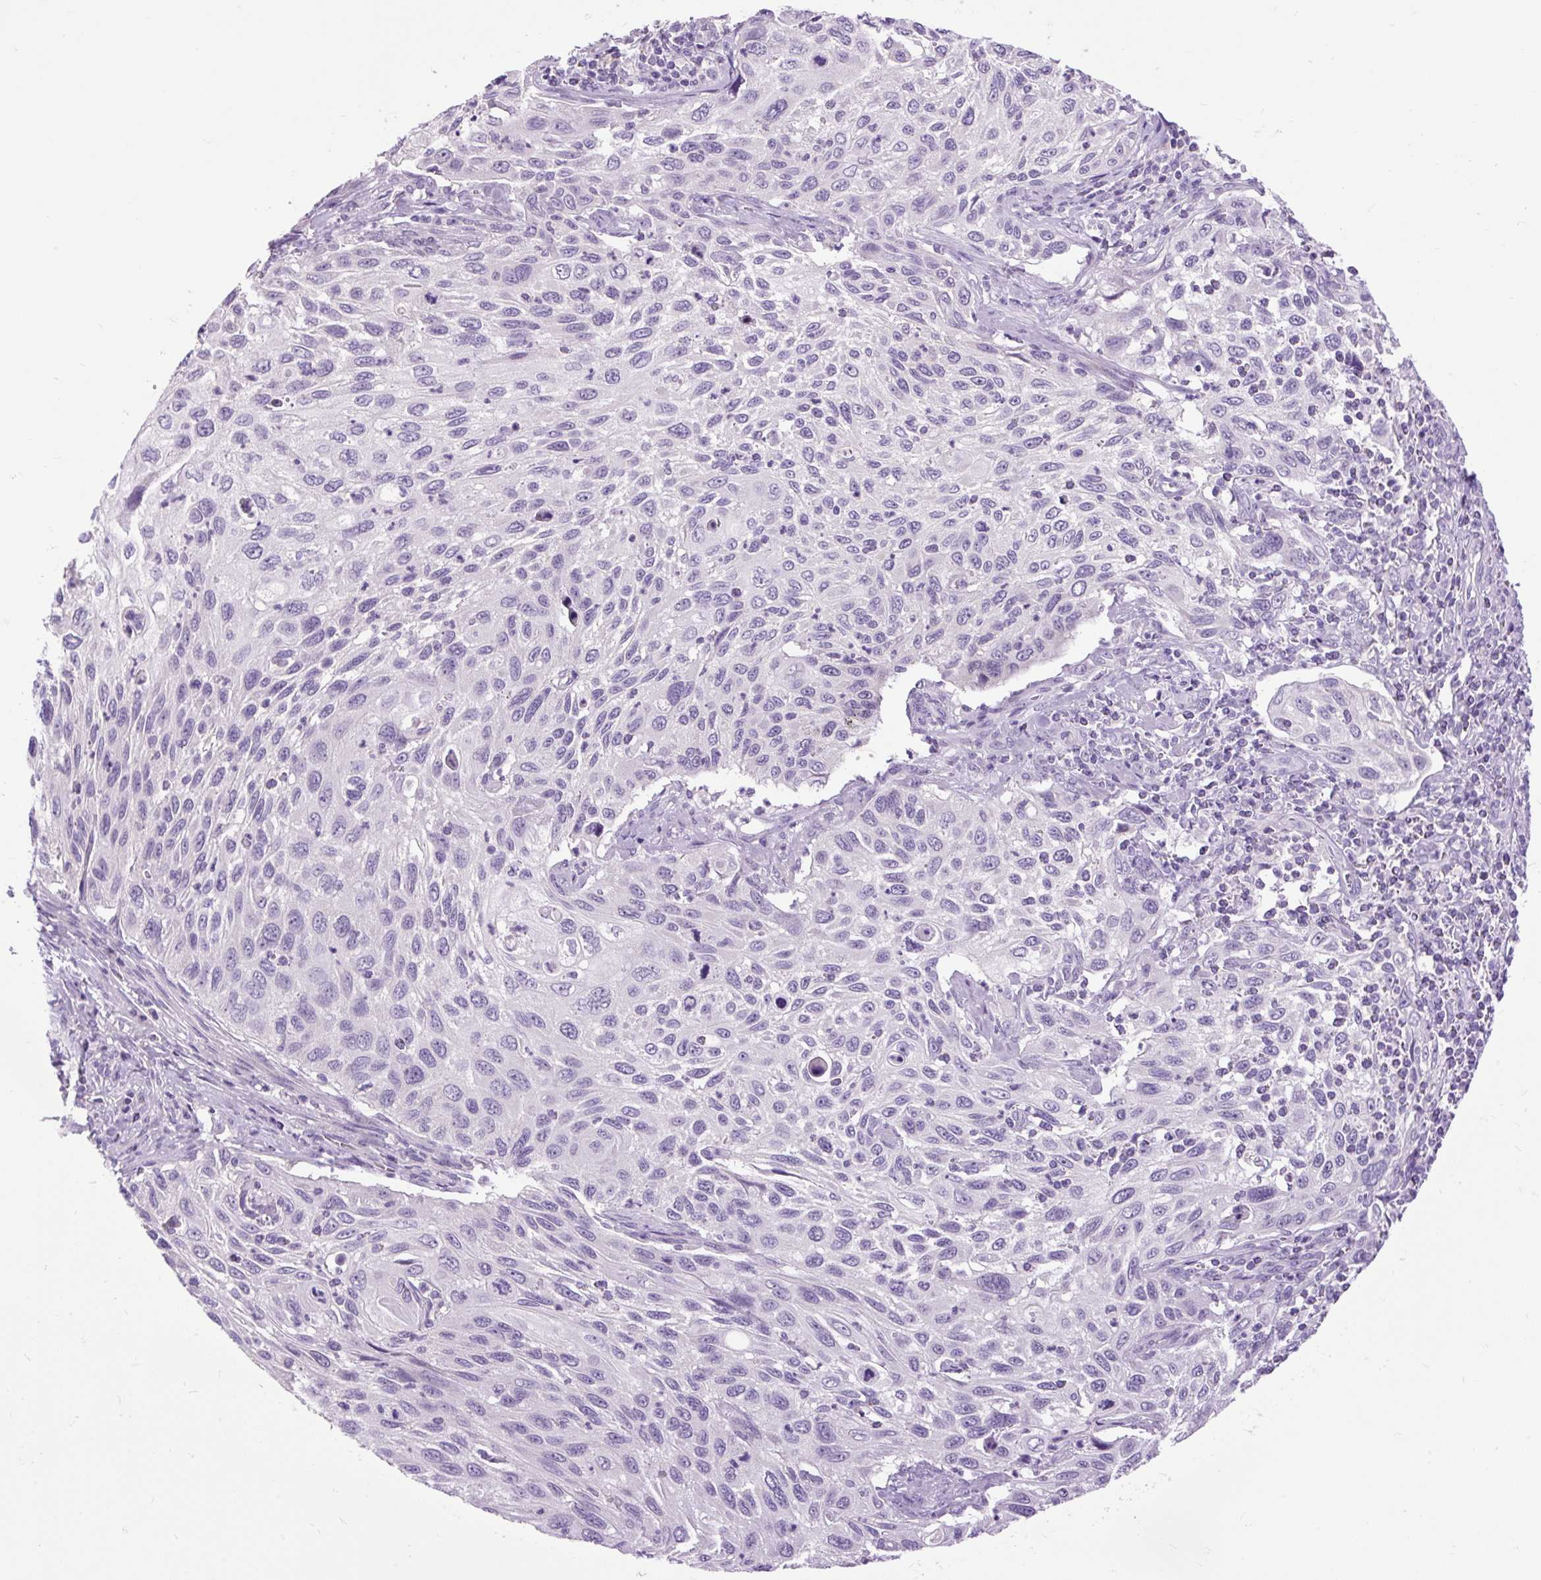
{"staining": {"intensity": "negative", "quantity": "none", "location": "none"}, "tissue": "cervical cancer", "cell_type": "Tumor cells", "image_type": "cancer", "snomed": [{"axis": "morphology", "description": "Squamous cell carcinoma, NOS"}, {"axis": "topography", "description": "Cervix"}], "caption": "Immunohistochemistry histopathology image of cervical squamous cell carcinoma stained for a protein (brown), which displays no staining in tumor cells.", "gene": "FABP7", "patient": {"sex": "female", "age": 70}}